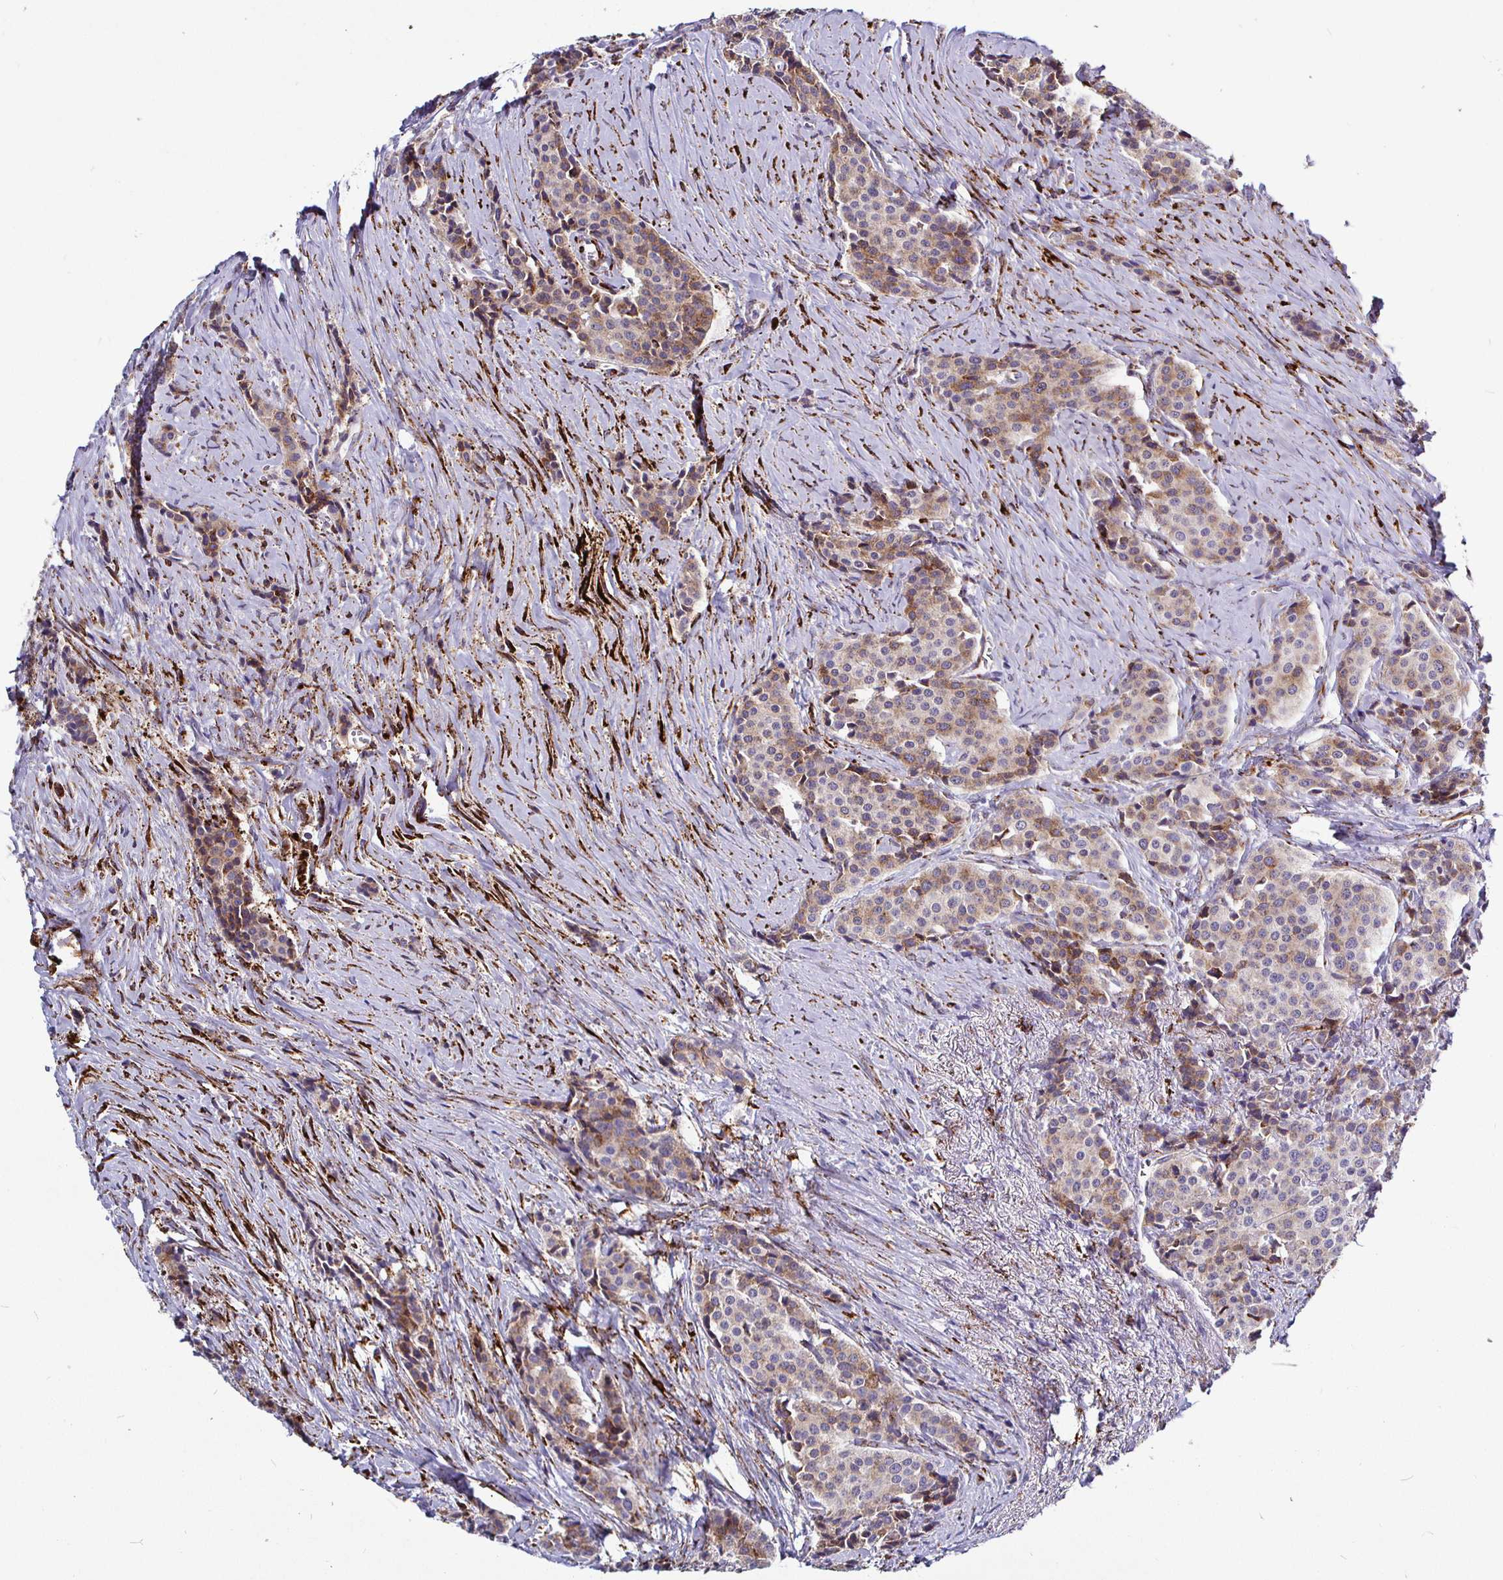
{"staining": {"intensity": "moderate", "quantity": "25%-75%", "location": "cytoplasmic/membranous"}, "tissue": "carcinoid", "cell_type": "Tumor cells", "image_type": "cancer", "snomed": [{"axis": "morphology", "description": "Carcinoid, malignant, NOS"}, {"axis": "topography", "description": "Small intestine"}], "caption": "This micrograph displays IHC staining of human carcinoid, with medium moderate cytoplasmic/membranous positivity in about 25%-75% of tumor cells.", "gene": "P4HA2", "patient": {"sex": "male", "age": 73}}